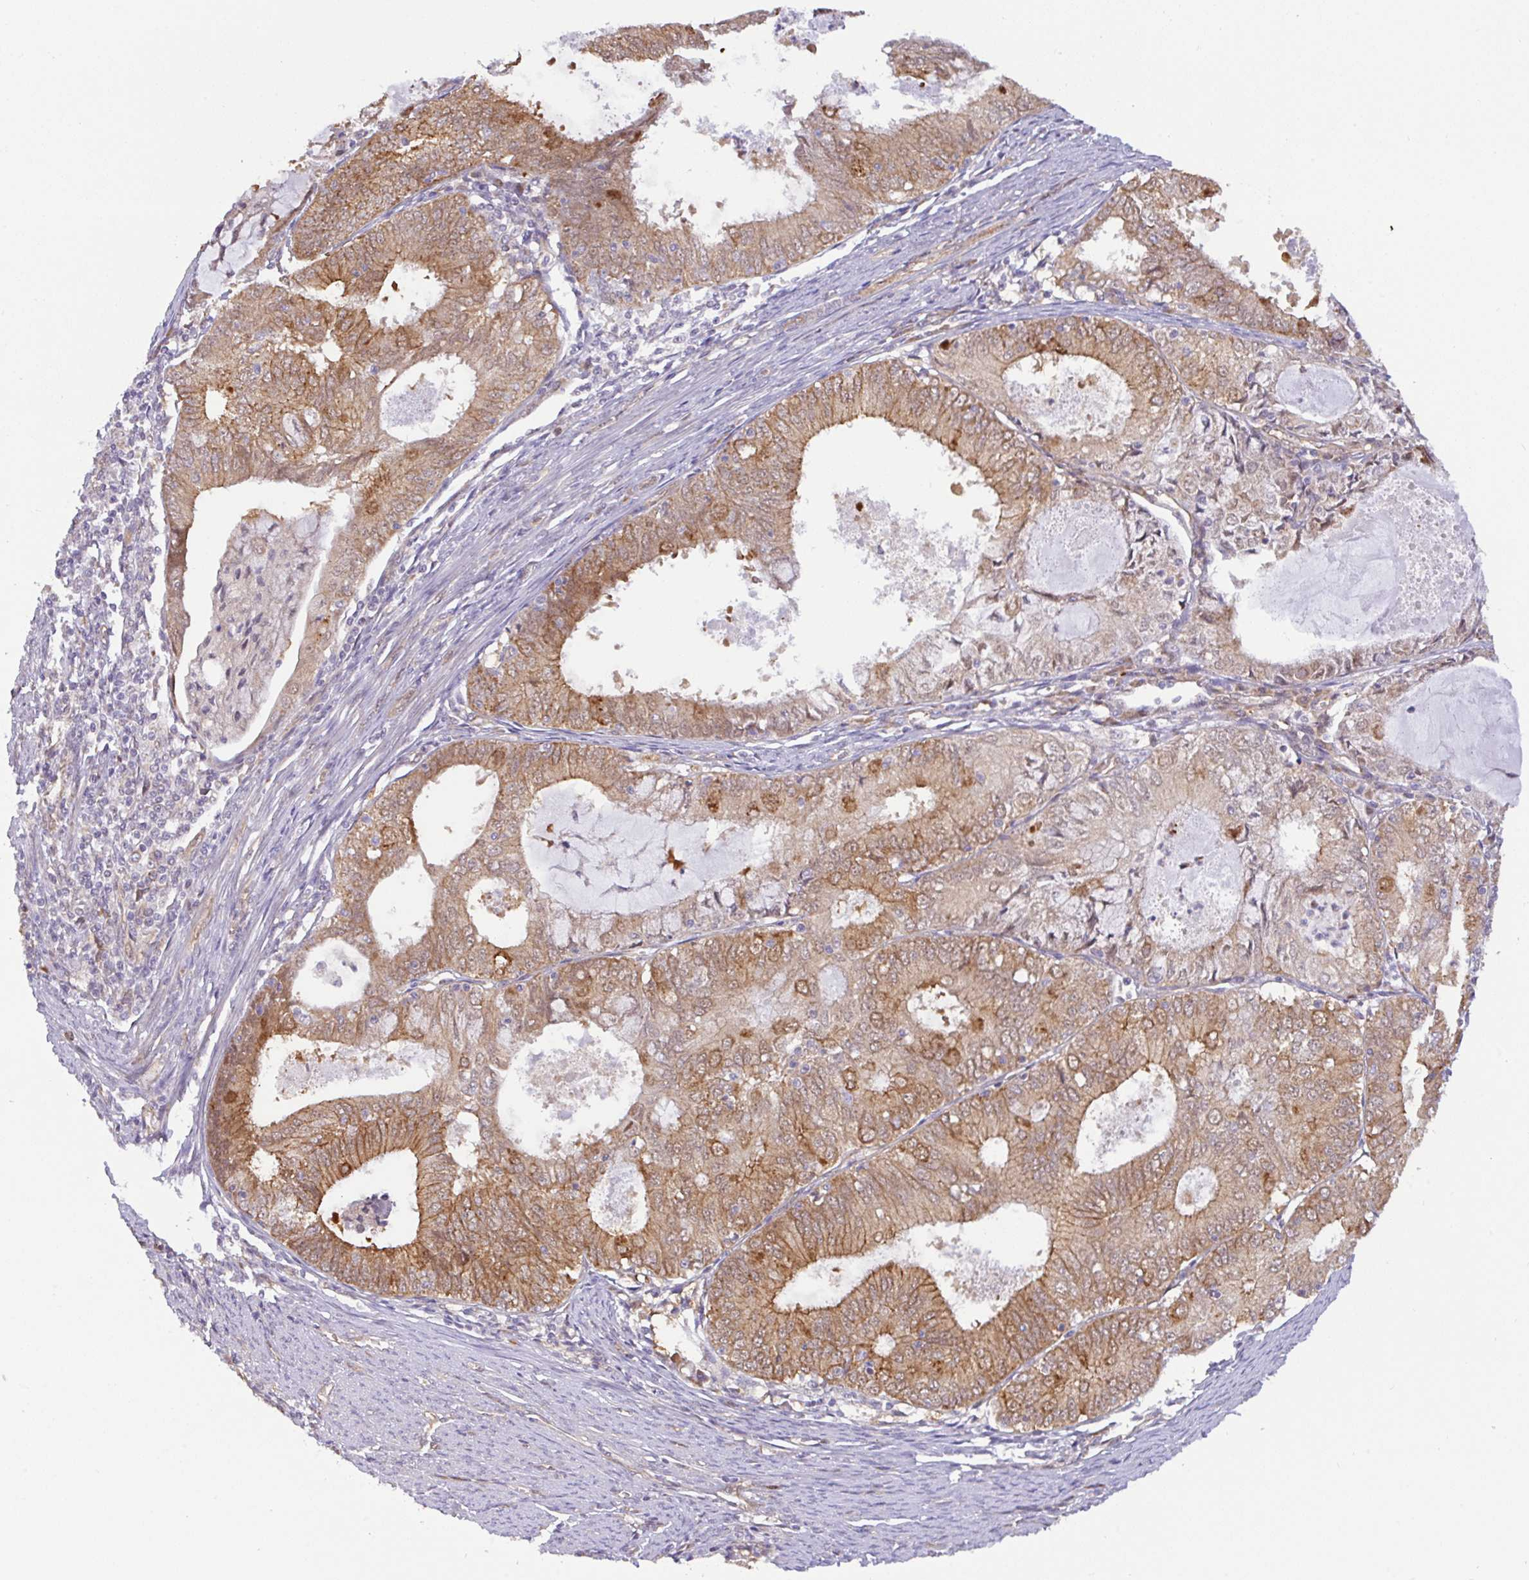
{"staining": {"intensity": "moderate", "quantity": ">75%", "location": "cytoplasmic/membranous"}, "tissue": "endometrial cancer", "cell_type": "Tumor cells", "image_type": "cancer", "snomed": [{"axis": "morphology", "description": "Adenocarcinoma, NOS"}, {"axis": "topography", "description": "Endometrium"}], "caption": "Brown immunohistochemical staining in human adenocarcinoma (endometrial) shows moderate cytoplasmic/membranous staining in about >75% of tumor cells. The staining is performed using DAB brown chromogen to label protein expression. The nuclei are counter-stained blue using hematoxylin.", "gene": "DLEU7", "patient": {"sex": "female", "age": 57}}